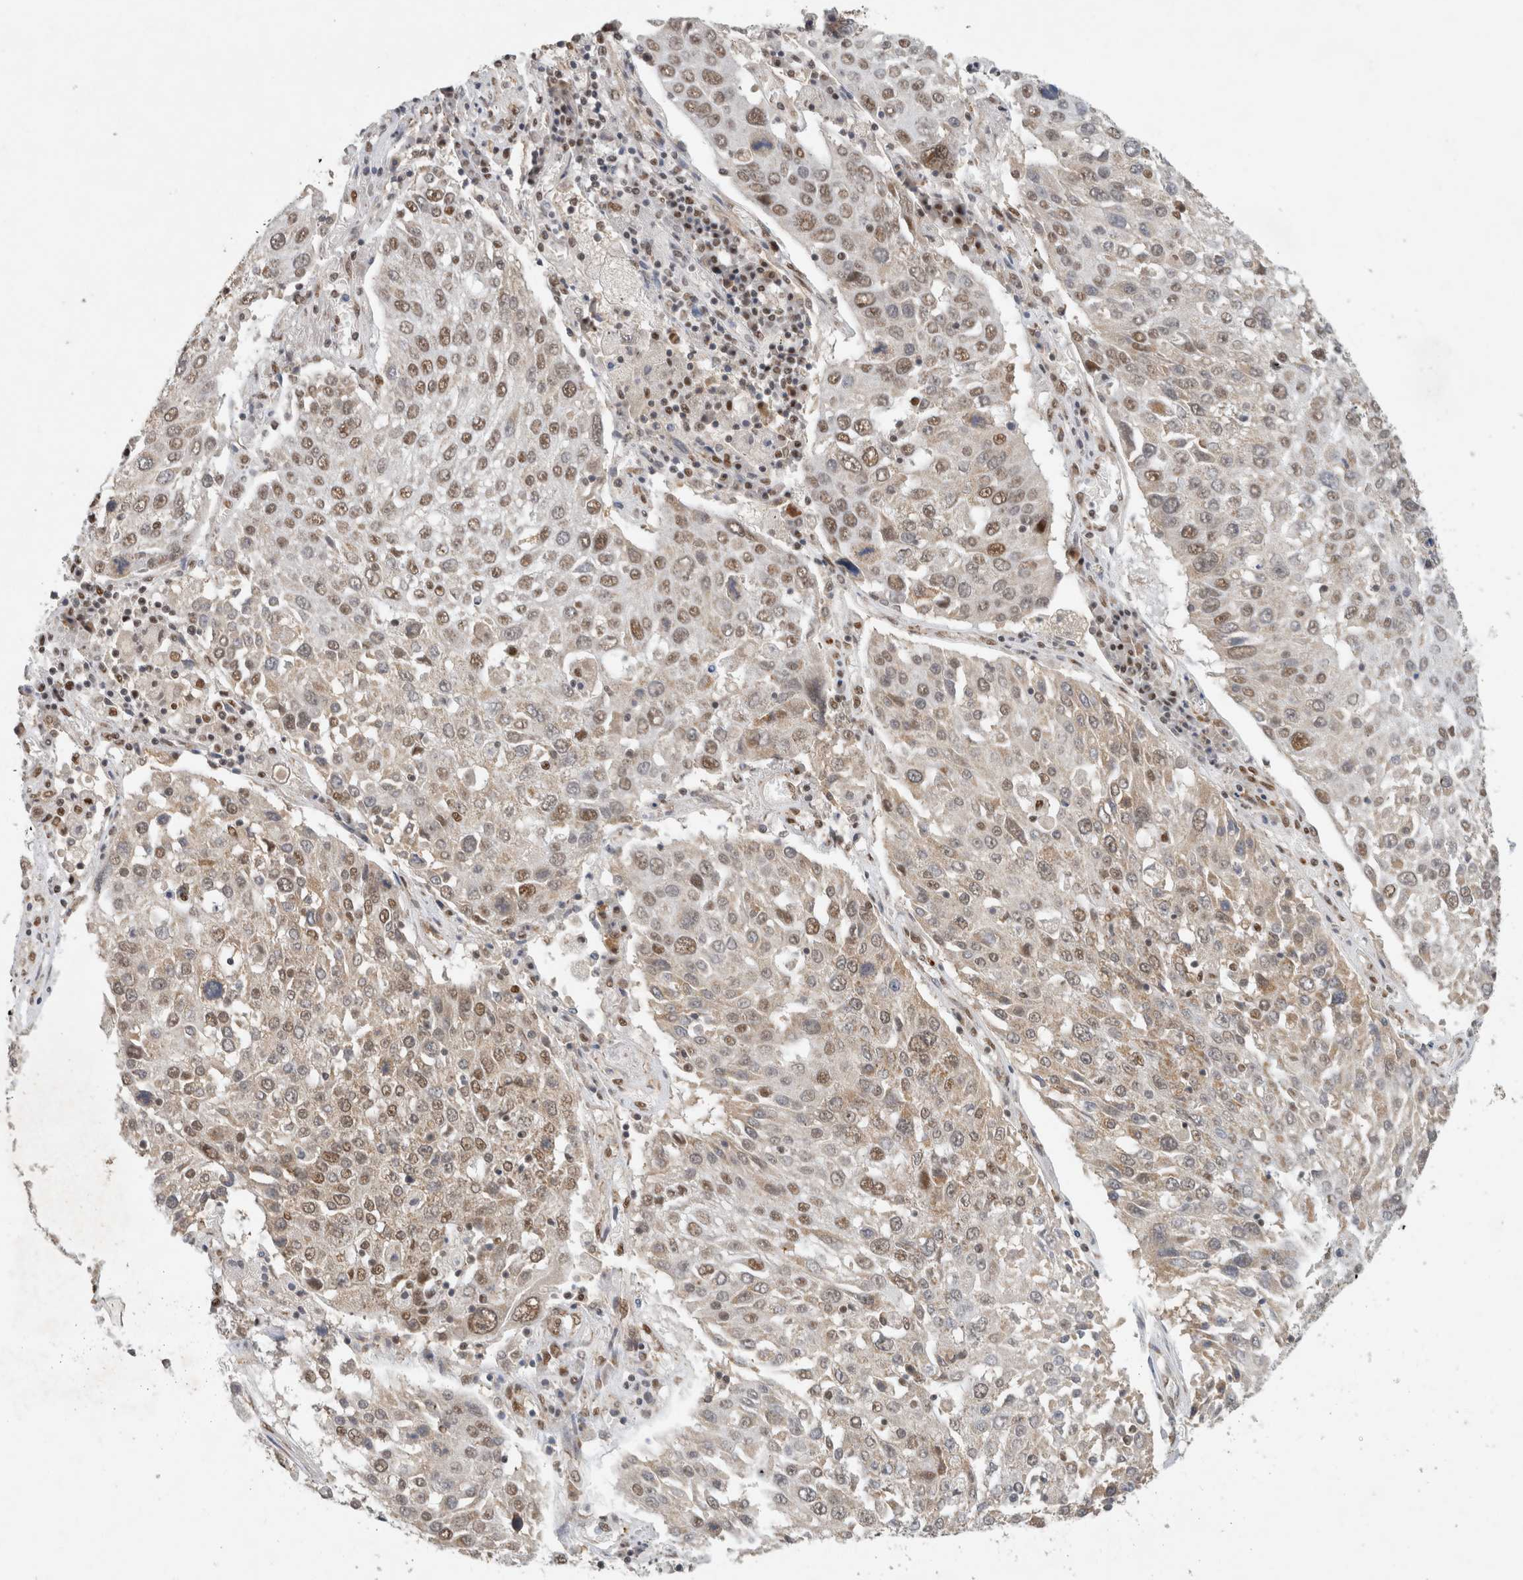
{"staining": {"intensity": "moderate", "quantity": "25%-75%", "location": "nuclear"}, "tissue": "lung cancer", "cell_type": "Tumor cells", "image_type": "cancer", "snomed": [{"axis": "morphology", "description": "Squamous cell carcinoma, NOS"}, {"axis": "topography", "description": "Lung"}], "caption": "Squamous cell carcinoma (lung) tissue displays moderate nuclear staining in approximately 25%-75% of tumor cells, visualized by immunohistochemistry. The protein is stained brown, and the nuclei are stained in blue (DAB IHC with brightfield microscopy, high magnification).", "gene": "DDX42", "patient": {"sex": "male", "age": 65}}